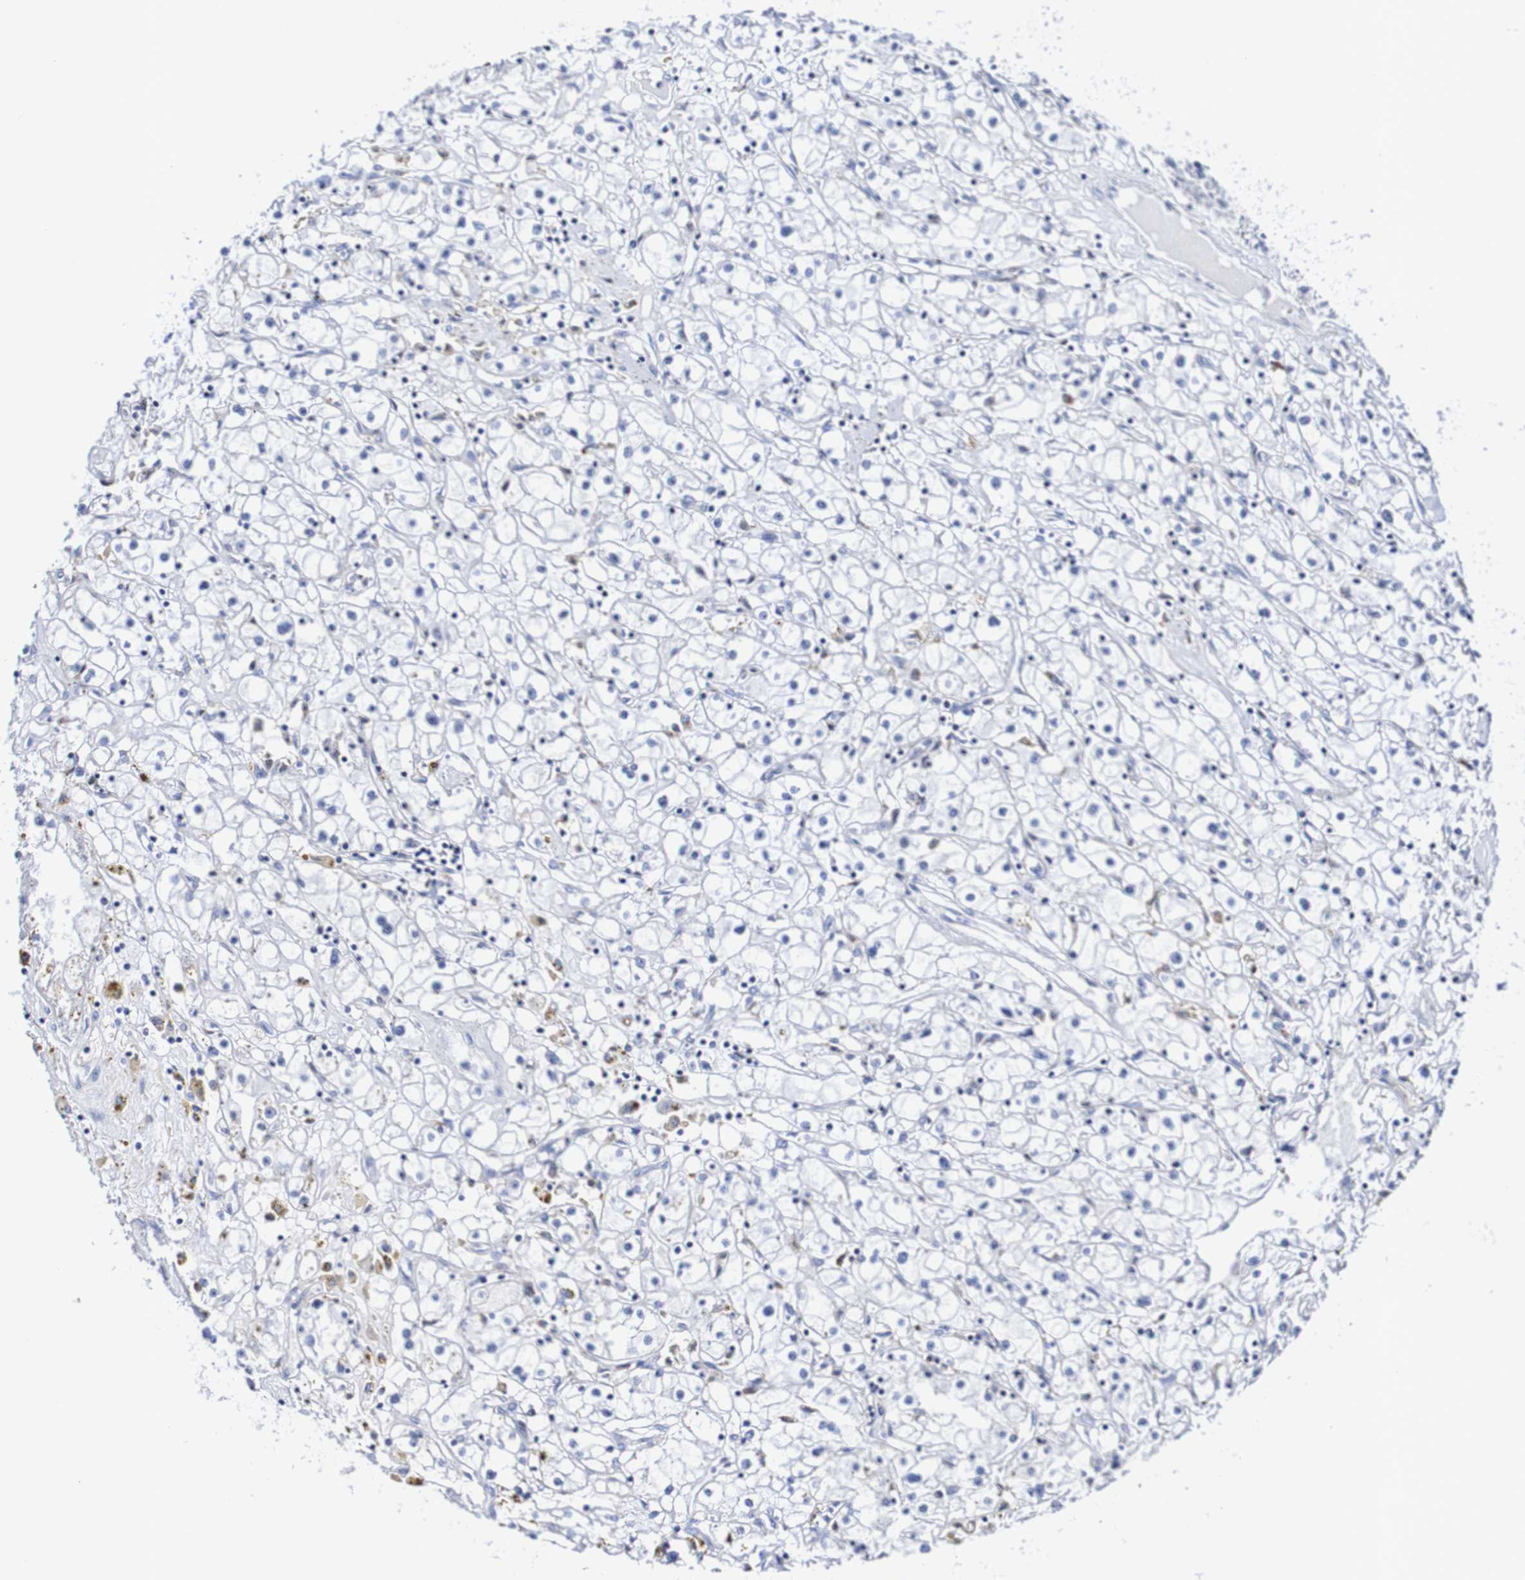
{"staining": {"intensity": "negative", "quantity": "none", "location": "none"}, "tissue": "renal cancer", "cell_type": "Tumor cells", "image_type": "cancer", "snomed": [{"axis": "morphology", "description": "Adenocarcinoma, NOS"}, {"axis": "topography", "description": "Kidney"}], "caption": "IHC of human renal adenocarcinoma shows no positivity in tumor cells.", "gene": "SEZ6", "patient": {"sex": "male", "age": 56}}